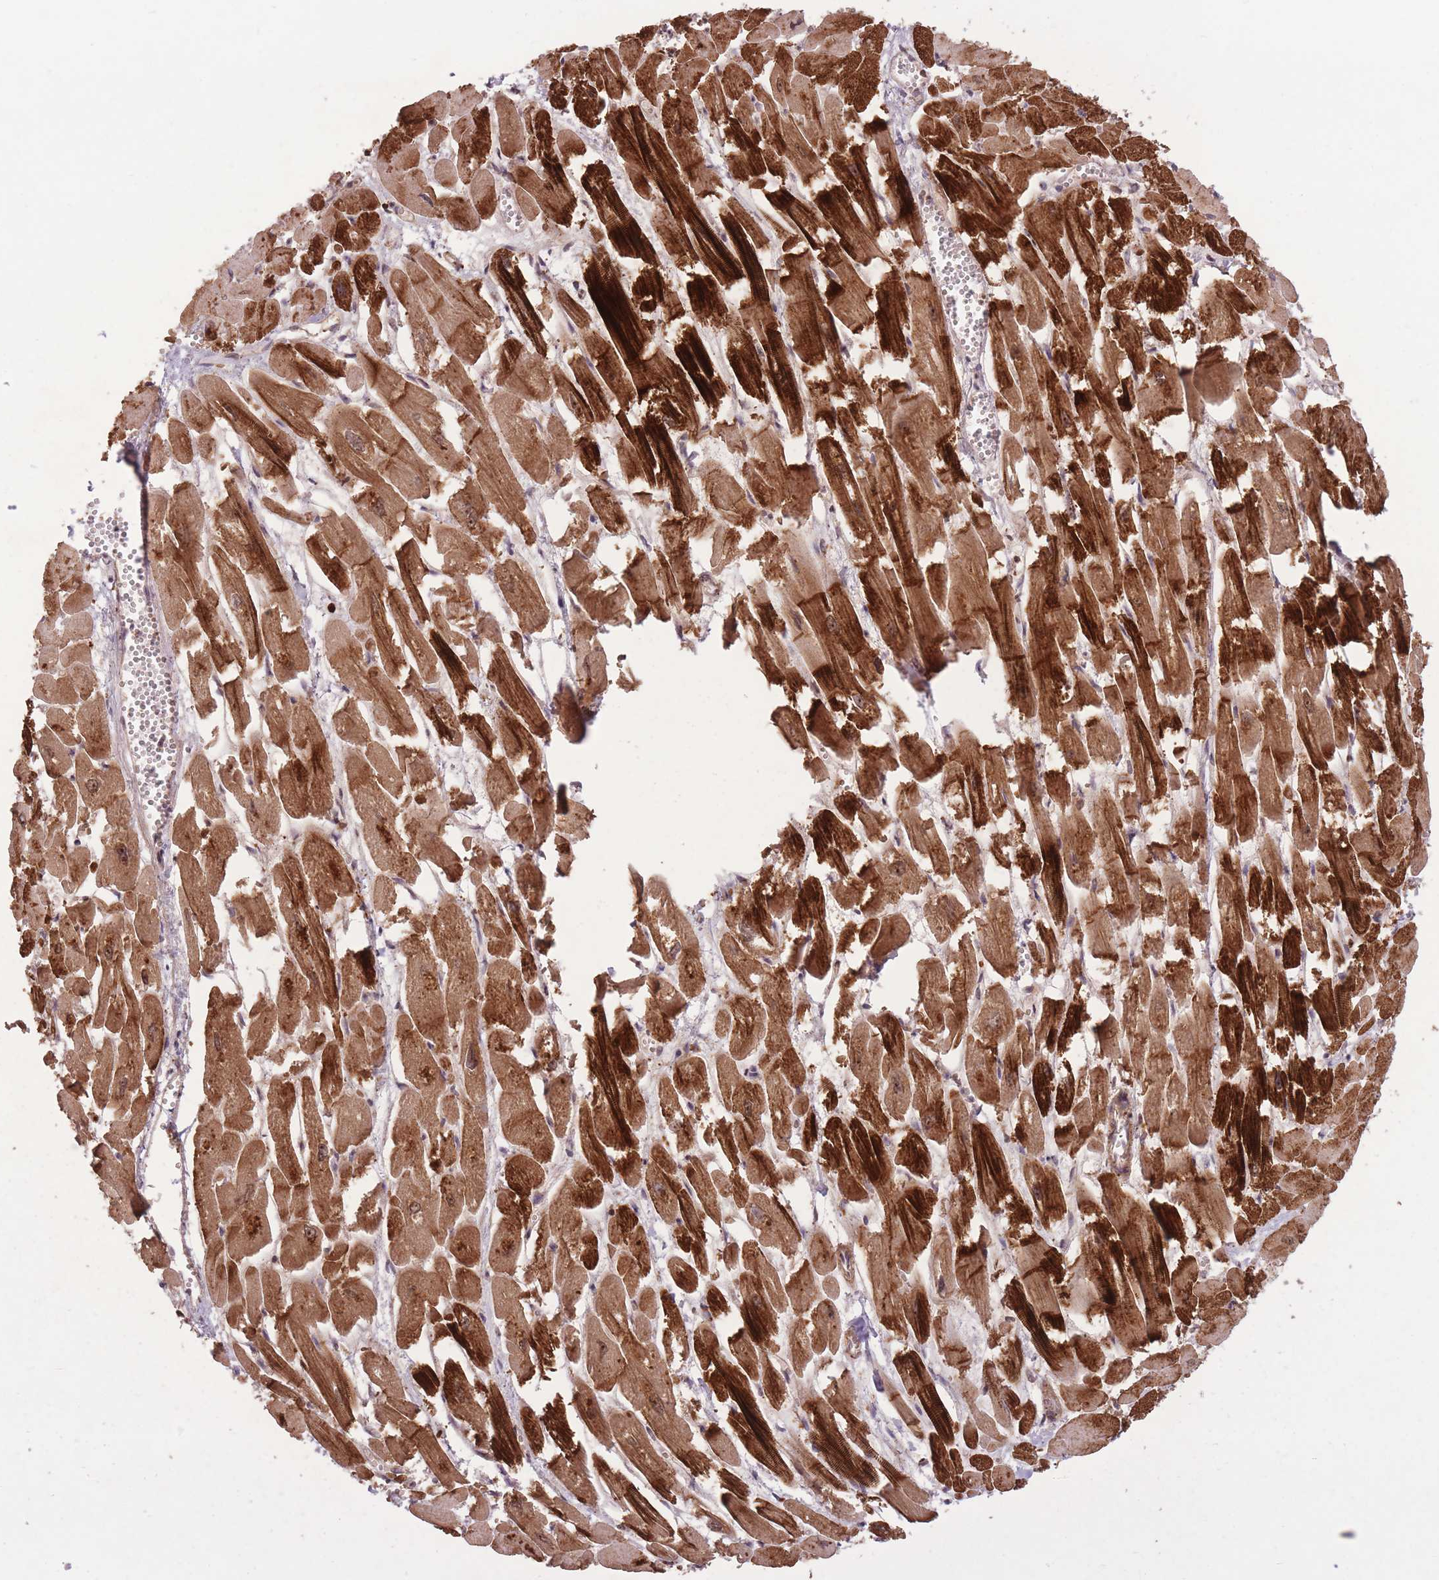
{"staining": {"intensity": "strong", "quantity": ">75%", "location": "cytoplasmic/membranous"}, "tissue": "heart muscle", "cell_type": "Cardiomyocytes", "image_type": "normal", "snomed": [{"axis": "morphology", "description": "Normal tissue, NOS"}, {"axis": "topography", "description": "Heart"}], "caption": "An immunohistochemistry histopathology image of normal tissue is shown. Protein staining in brown shows strong cytoplasmic/membranous positivity in heart muscle within cardiomyocytes.", "gene": "POLR3F", "patient": {"sex": "male", "age": 54}}